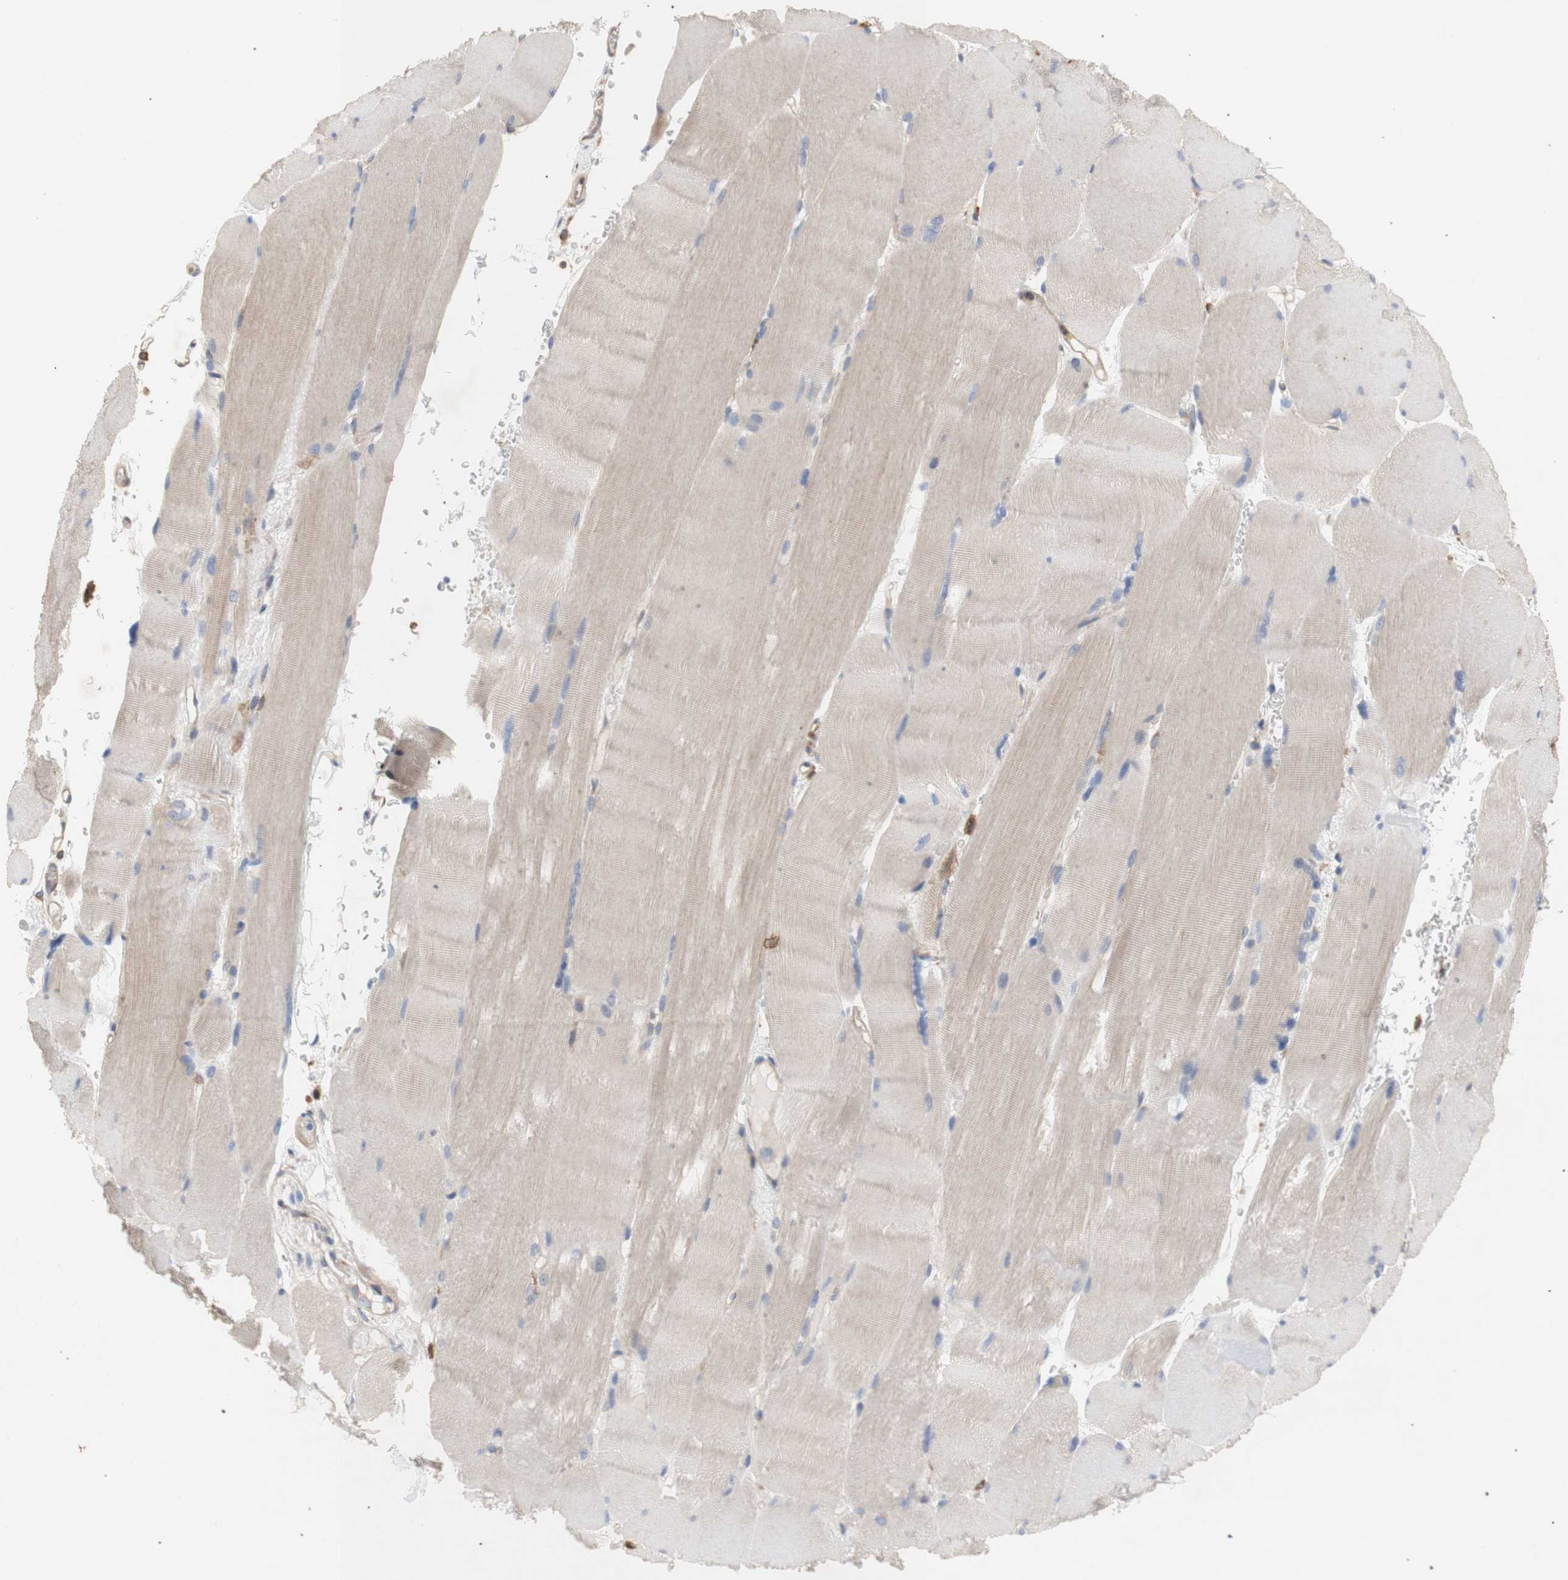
{"staining": {"intensity": "weak", "quantity": ">75%", "location": "cytoplasmic/membranous"}, "tissue": "skeletal muscle", "cell_type": "Myocytes", "image_type": "normal", "snomed": [{"axis": "morphology", "description": "Normal tissue, NOS"}, {"axis": "topography", "description": "Skin"}, {"axis": "topography", "description": "Skeletal muscle"}], "caption": "Protein analysis of benign skeletal muscle reveals weak cytoplasmic/membranous staining in approximately >75% of myocytes.", "gene": "IKBKG", "patient": {"sex": "male", "age": 83}}